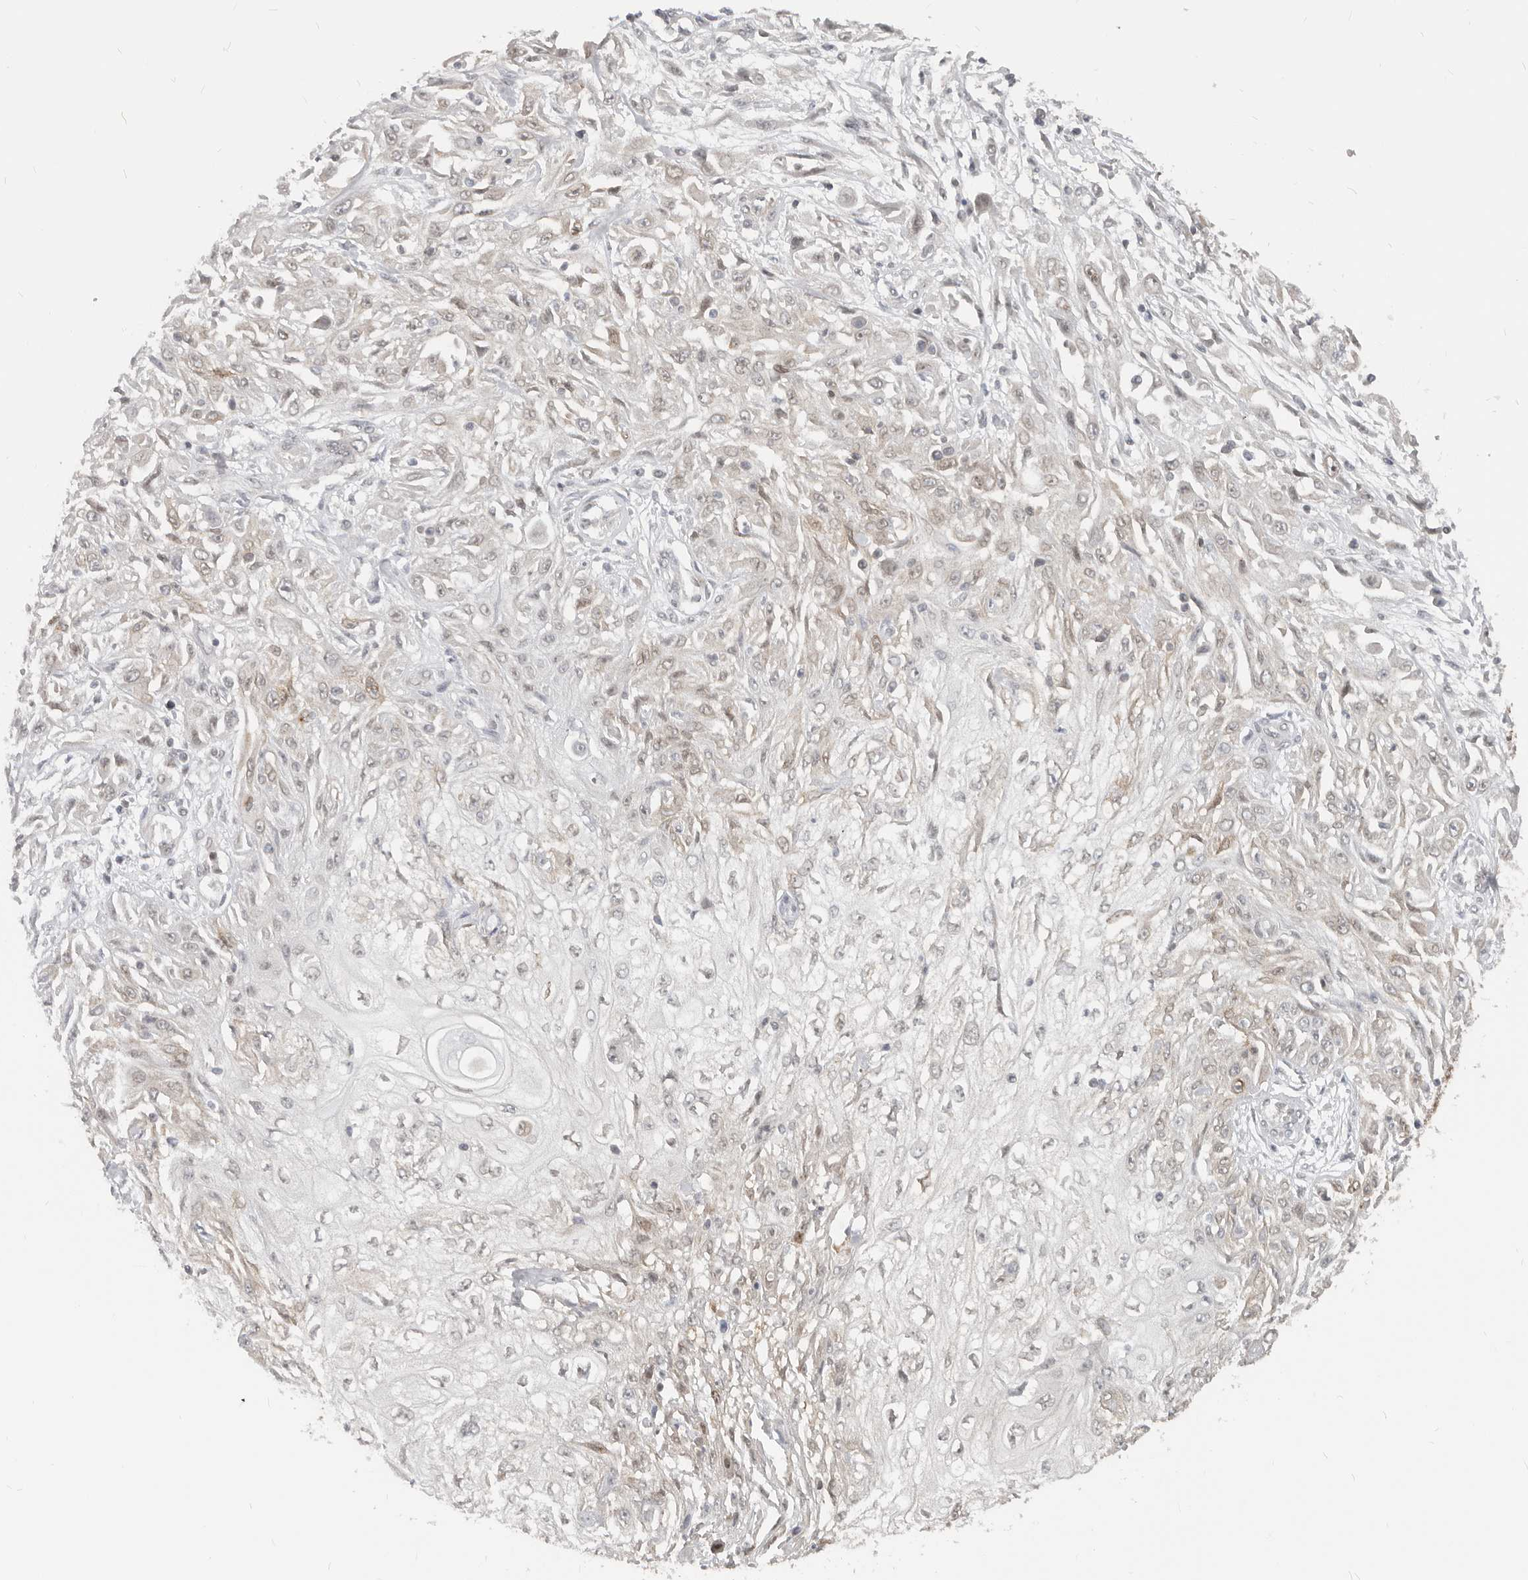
{"staining": {"intensity": "negative", "quantity": "none", "location": "none"}, "tissue": "skin cancer", "cell_type": "Tumor cells", "image_type": "cancer", "snomed": [{"axis": "morphology", "description": "Squamous cell carcinoma, NOS"}, {"axis": "morphology", "description": "Squamous cell carcinoma, metastatic, NOS"}, {"axis": "topography", "description": "Skin"}, {"axis": "topography", "description": "Lymph node"}], "caption": "The immunohistochemistry photomicrograph has no significant staining in tumor cells of skin cancer (metastatic squamous cell carcinoma) tissue. (Stains: DAB (3,3'-diaminobenzidine) immunohistochemistry (IHC) with hematoxylin counter stain, Microscopy: brightfield microscopy at high magnification).", "gene": "NUP153", "patient": {"sex": "male", "age": 75}}